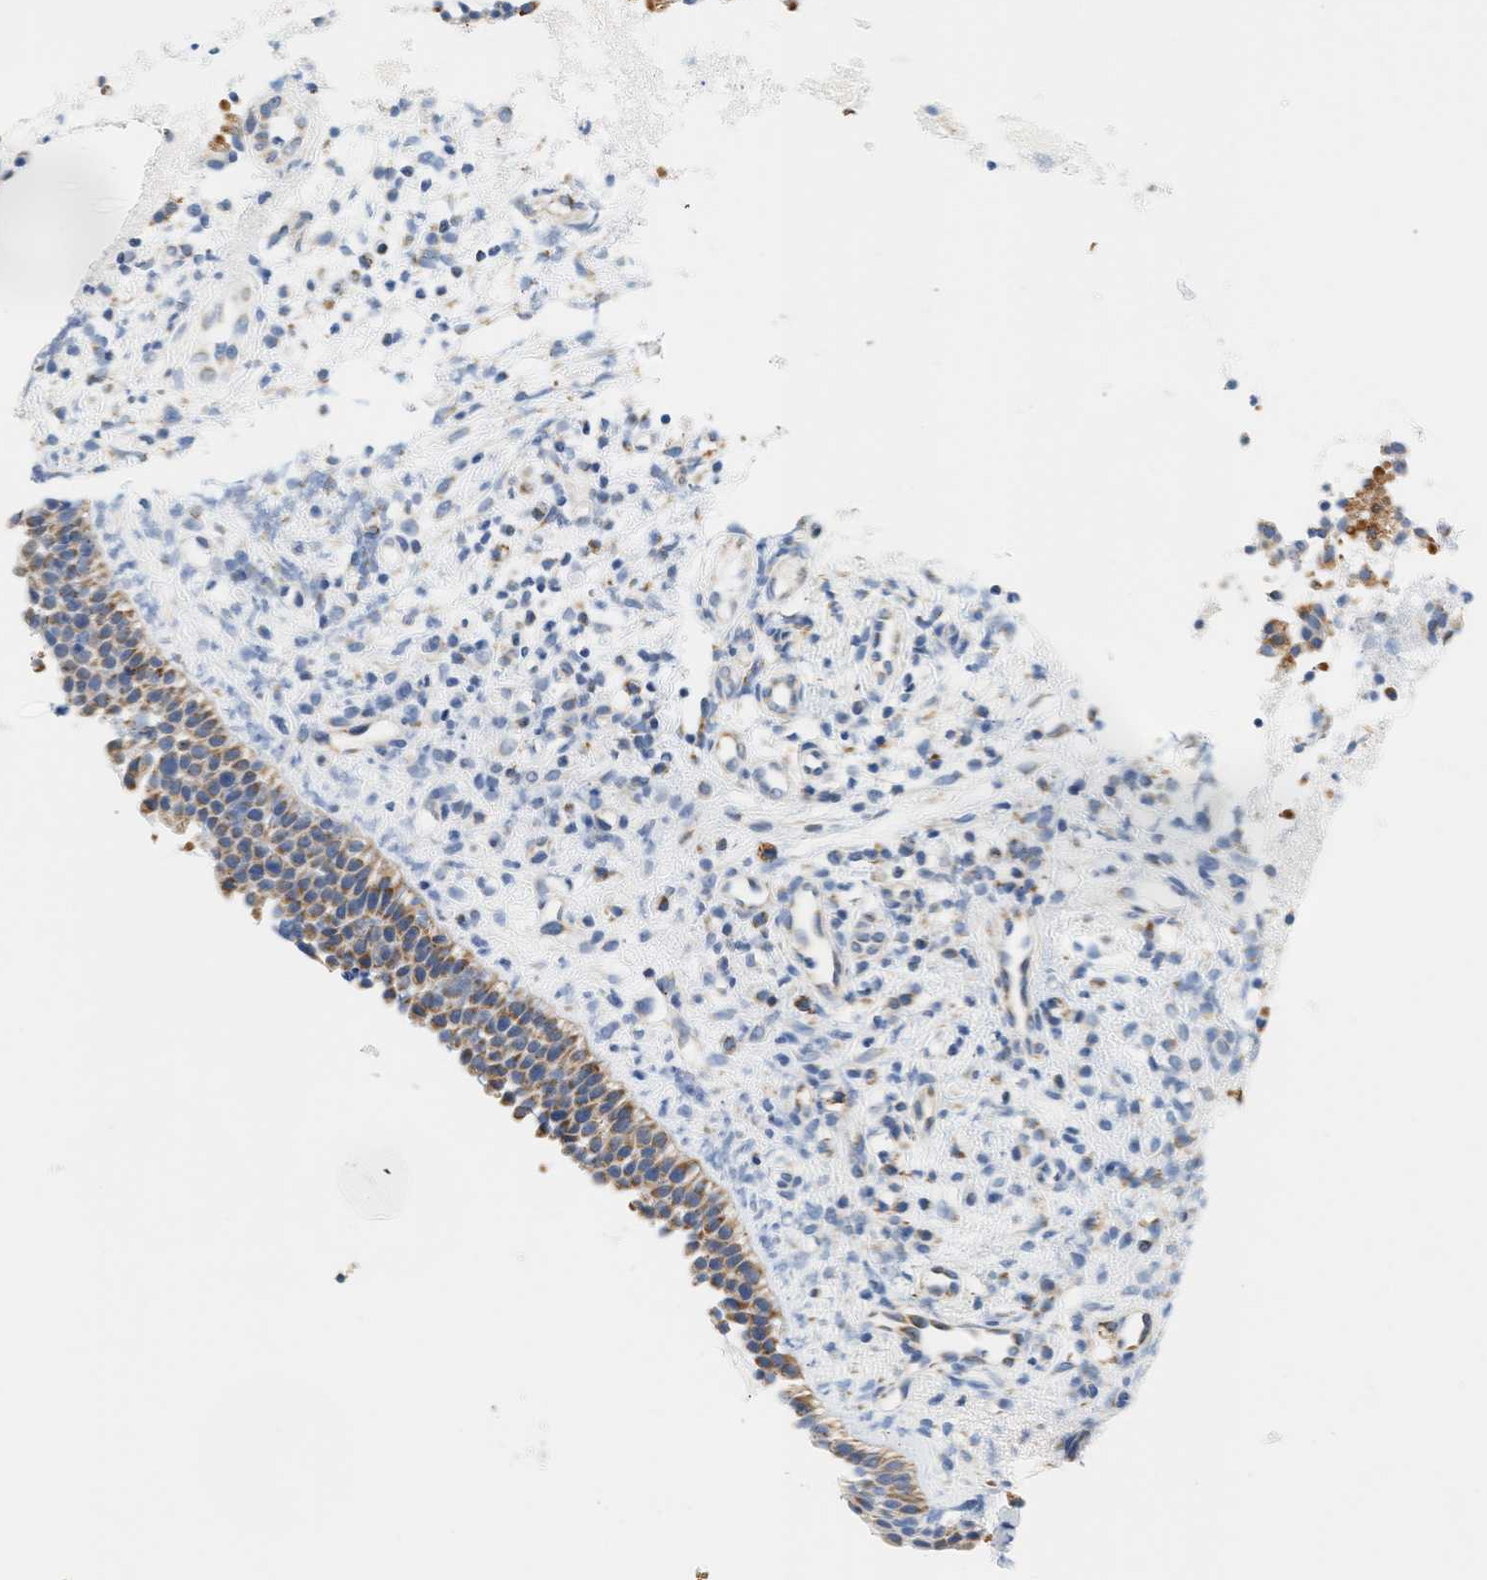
{"staining": {"intensity": "moderate", "quantity": ">75%", "location": "cytoplasmic/membranous"}, "tissue": "nasopharynx", "cell_type": "Respiratory epithelial cells", "image_type": "normal", "snomed": [{"axis": "morphology", "description": "Normal tissue, NOS"}, {"axis": "topography", "description": "Nasopharynx"}], "caption": "This micrograph demonstrates IHC staining of benign nasopharynx, with medium moderate cytoplasmic/membranous expression in approximately >75% of respiratory epithelial cells.", "gene": "GRPEL2", "patient": {"sex": "male", "age": 21}}